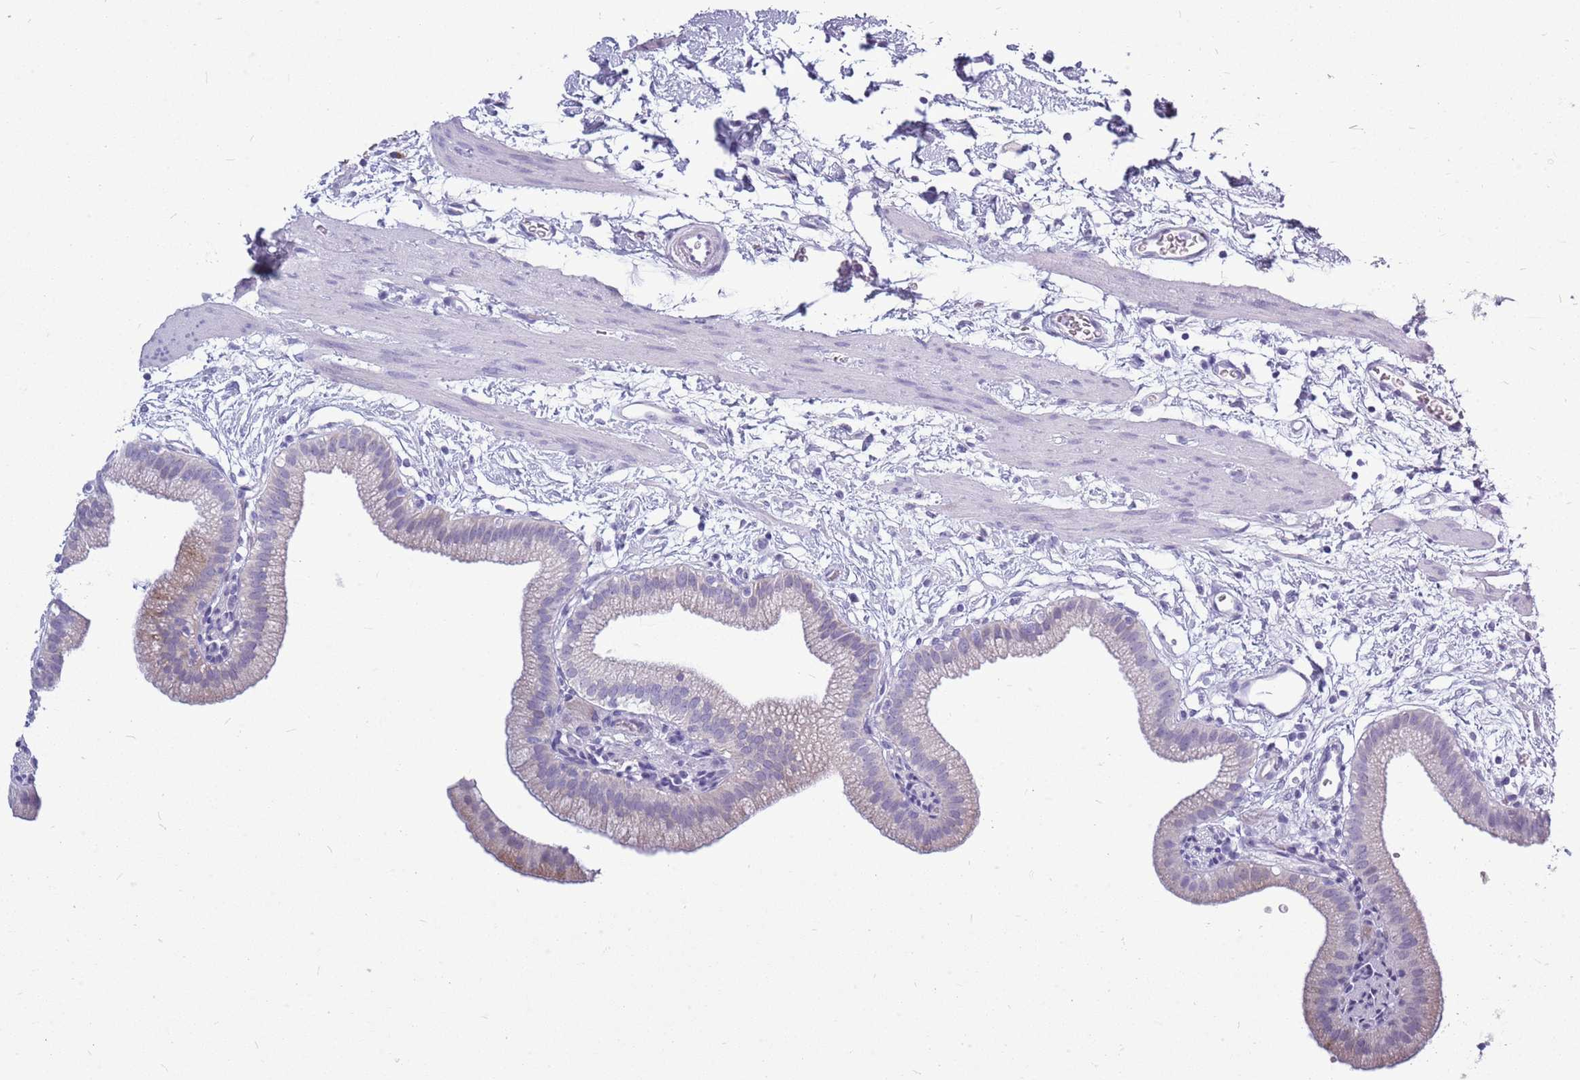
{"staining": {"intensity": "negative", "quantity": "none", "location": "none"}, "tissue": "gallbladder", "cell_type": "Glandular cells", "image_type": "normal", "snomed": [{"axis": "morphology", "description": "Normal tissue, NOS"}, {"axis": "topography", "description": "Gallbladder"}], "caption": "Immunohistochemistry (IHC) image of normal gallbladder: gallbladder stained with DAB (3,3'-diaminobenzidine) demonstrates no significant protein expression in glandular cells.", "gene": "ZNF425", "patient": {"sex": "male", "age": 55}}